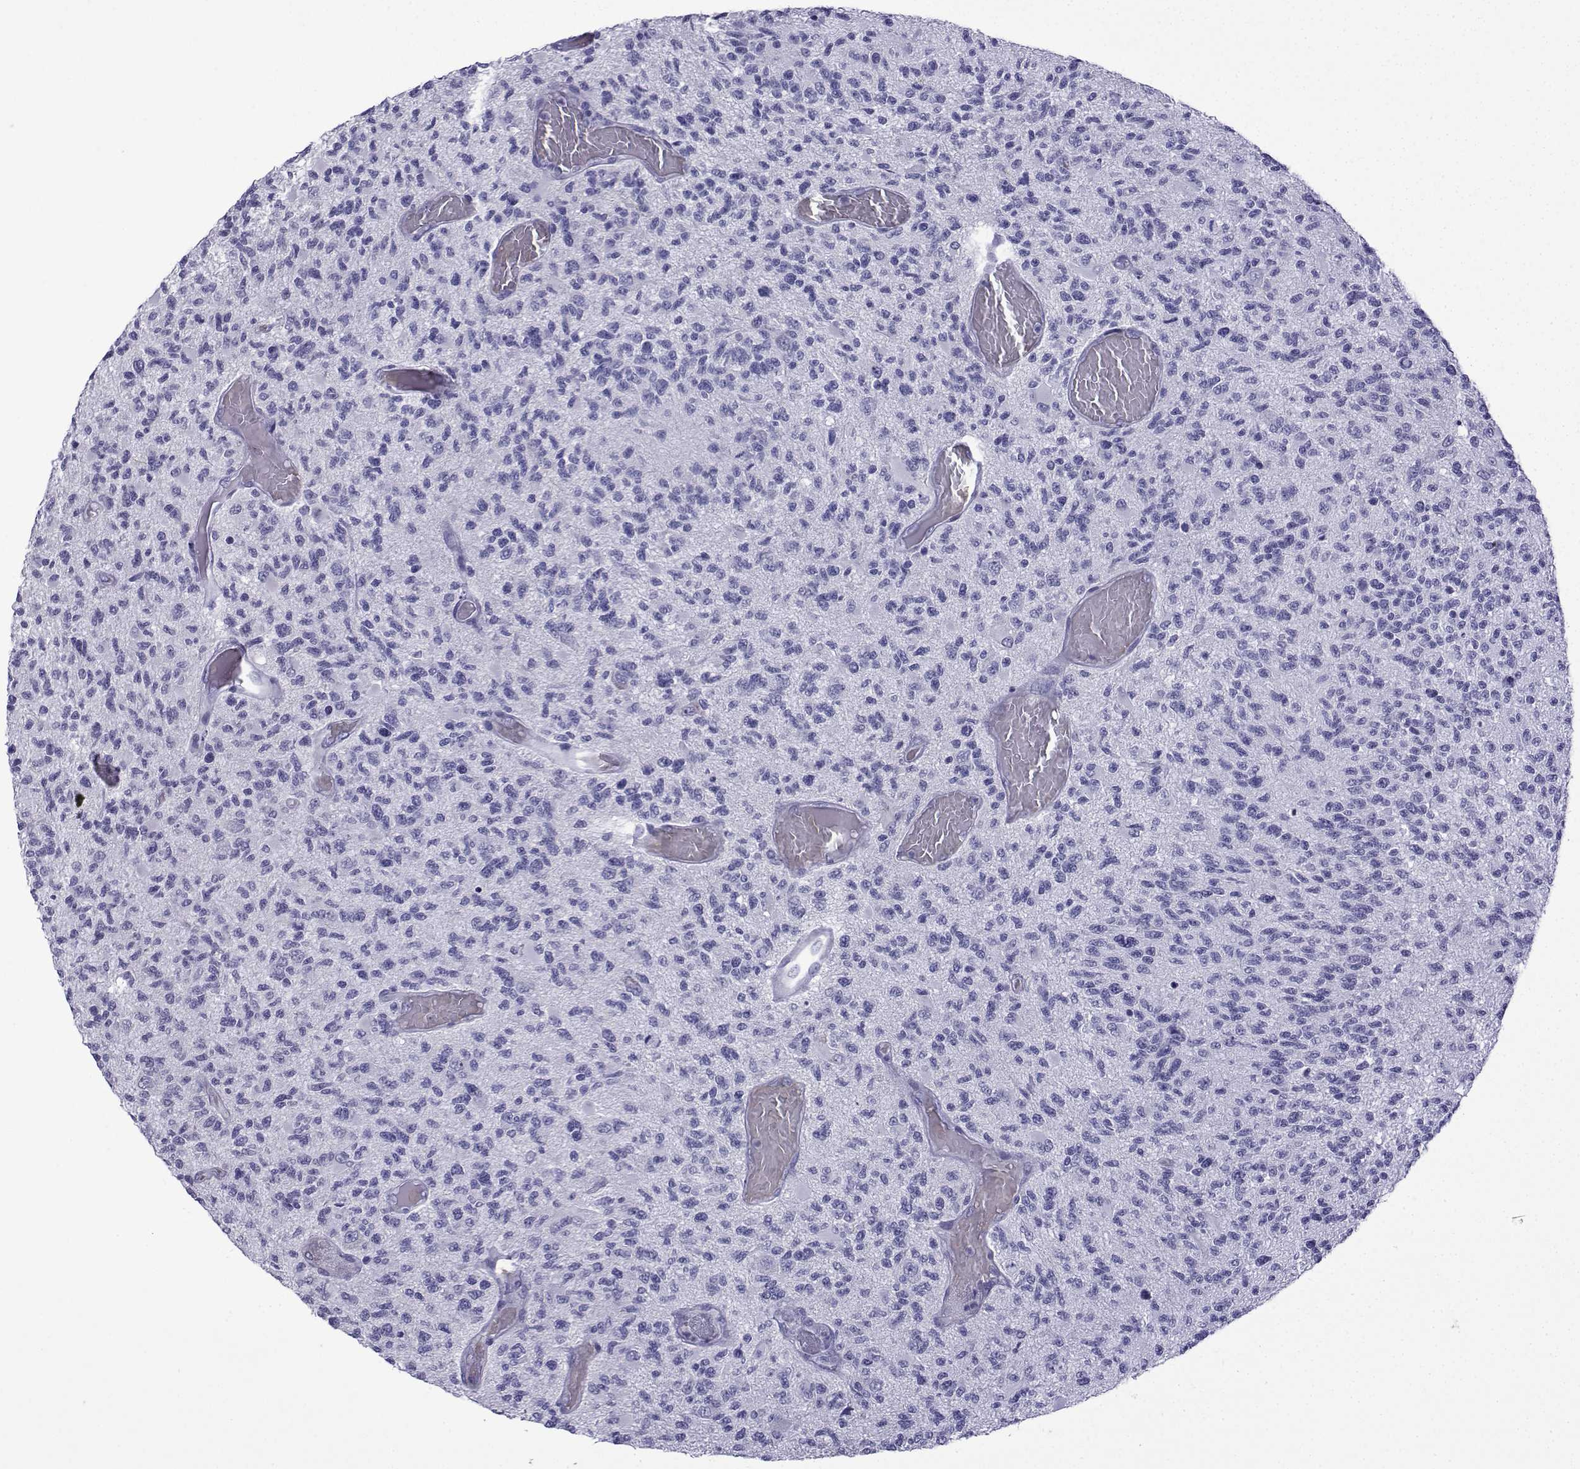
{"staining": {"intensity": "negative", "quantity": "none", "location": "none"}, "tissue": "glioma", "cell_type": "Tumor cells", "image_type": "cancer", "snomed": [{"axis": "morphology", "description": "Glioma, malignant, High grade"}, {"axis": "topography", "description": "Brain"}], "caption": "This is a micrograph of immunohistochemistry (IHC) staining of glioma, which shows no staining in tumor cells.", "gene": "TRIM46", "patient": {"sex": "female", "age": 63}}